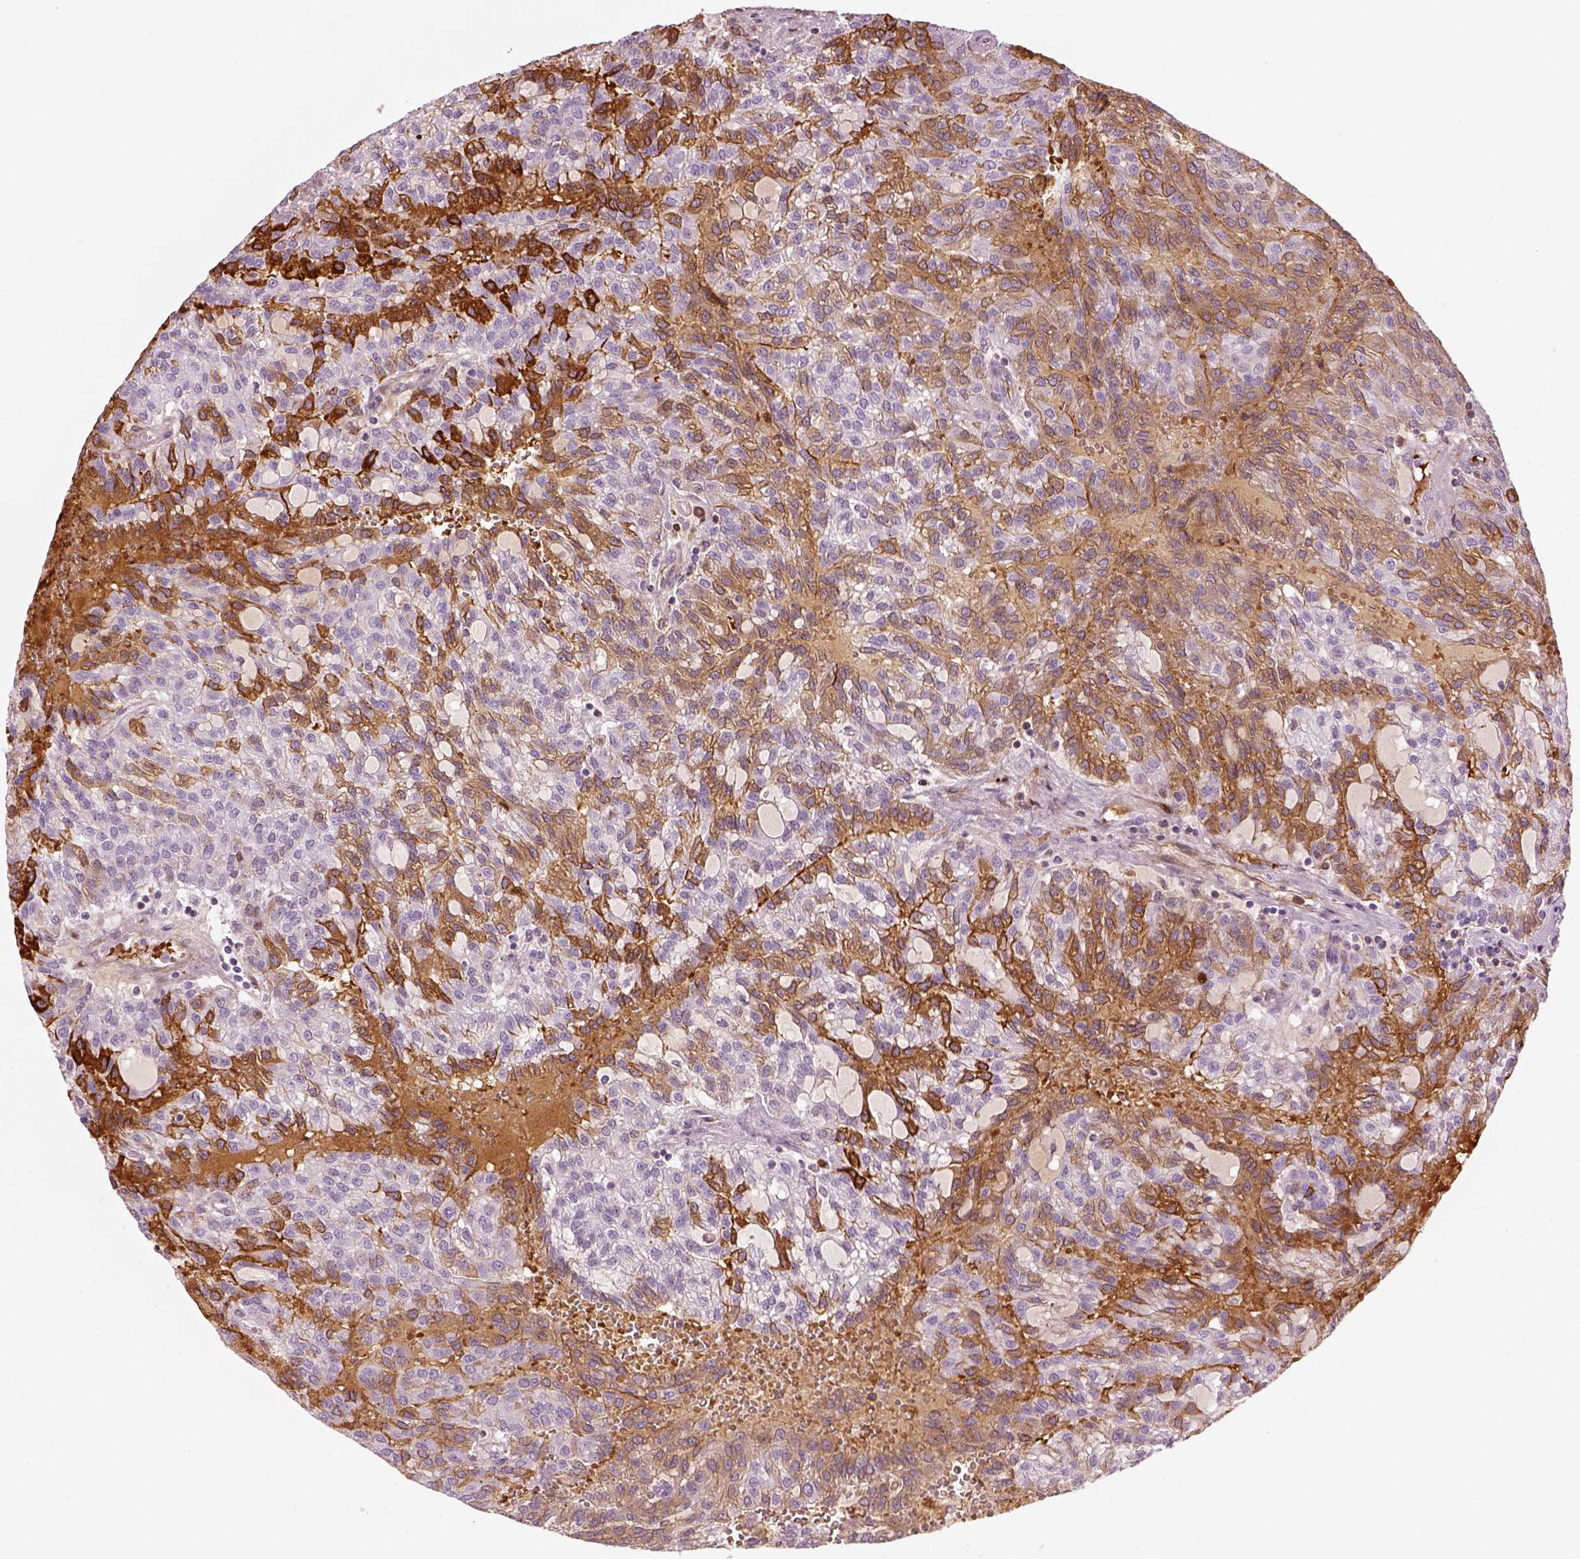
{"staining": {"intensity": "negative", "quantity": "none", "location": "none"}, "tissue": "renal cancer", "cell_type": "Tumor cells", "image_type": "cancer", "snomed": [{"axis": "morphology", "description": "Adenocarcinoma, NOS"}, {"axis": "topography", "description": "Kidney"}], "caption": "Tumor cells show no significant protein expression in renal cancer. (Brightfield microscopy of DAB immunohistochemistry at high magnification).", "gene": "PABPC1L2B", "patient": {"sex": "male", "age": 63}}